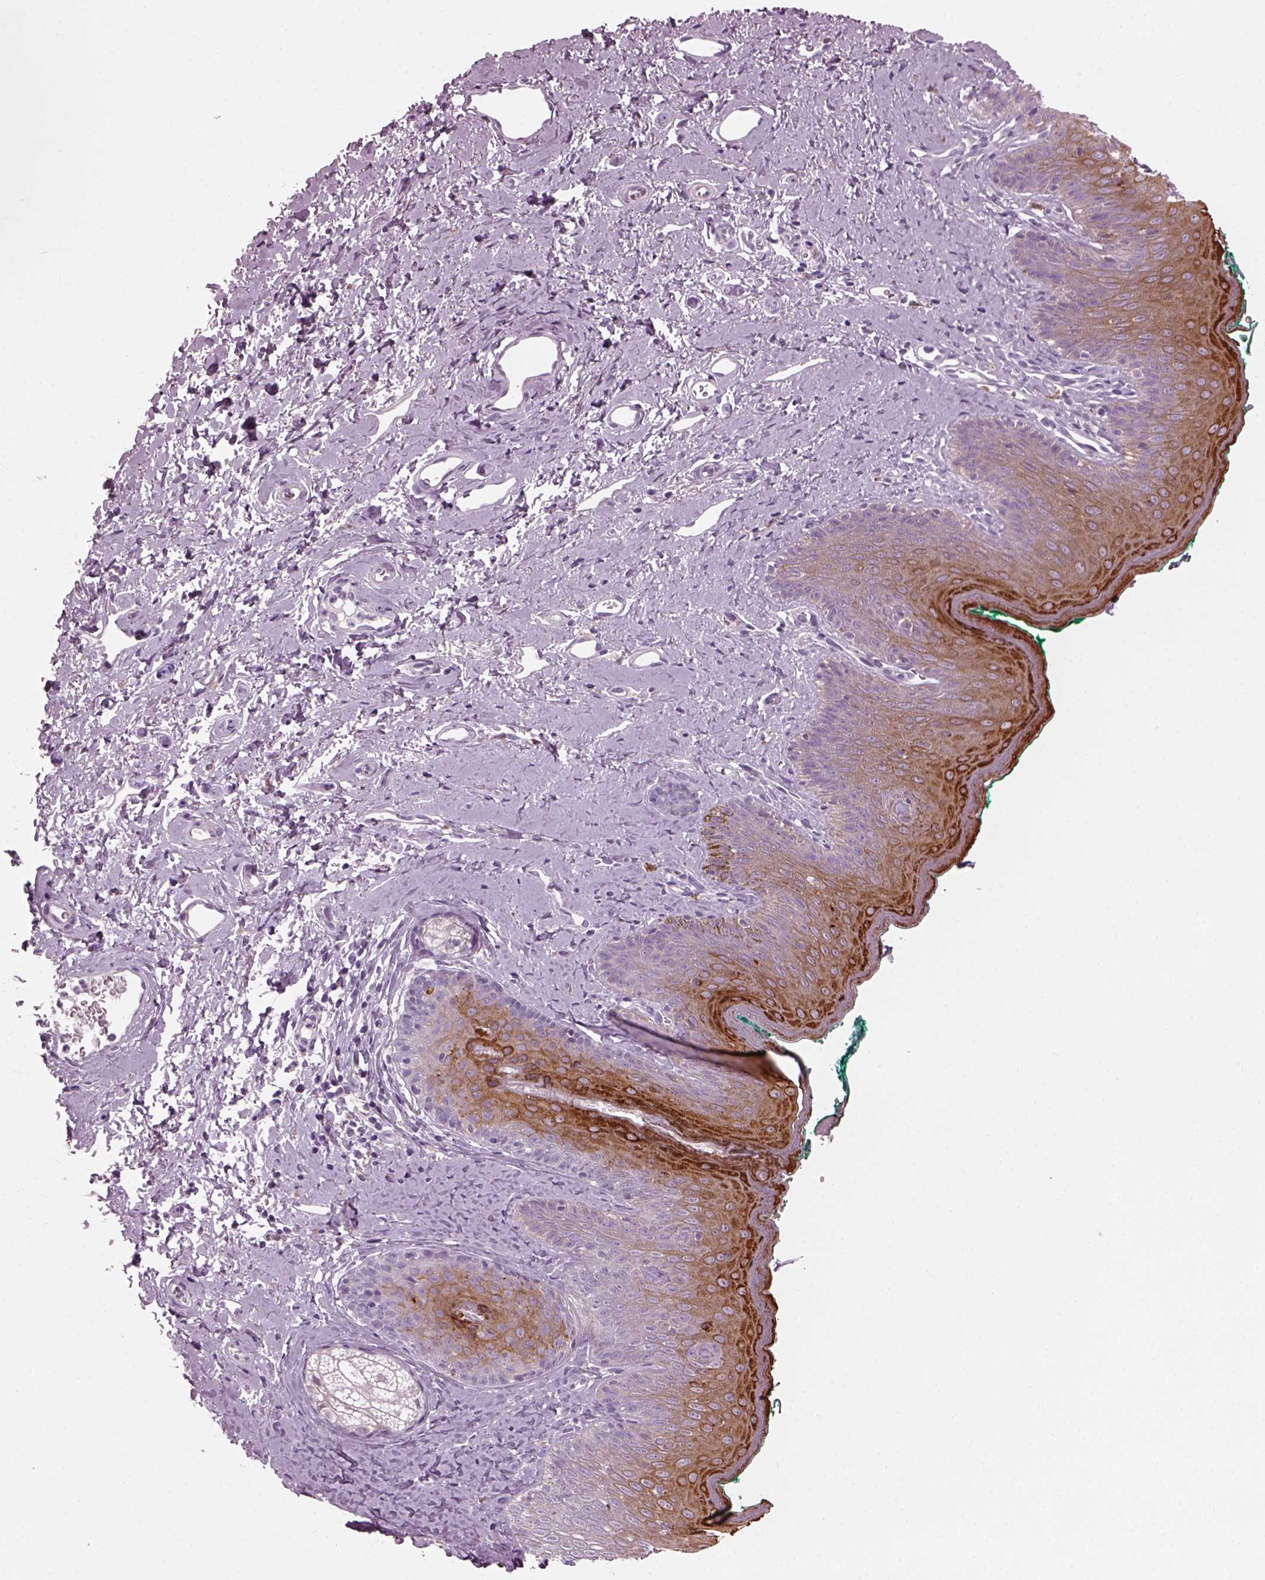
{"staining": {"intensity": "moderate", "quantity": ">75%", "location": "cytoplasmic/membranous"}, "tissue": "skin", "cell_type": "Epidermal cells", "image_type": "normal", "snomed": [{"axis": "morphology", "description": "Normal tissue, NOS"}, {"axis": "topography", "description": "Vulva"}], "caption": "Protein analysis of unremarkable skin exhibits moderate cytoplasmic/membranous expression in approximately >75% of epidermal cells. The staining was performed using DAB to visualize the protein expression in brown, while the nuclei were stained in blue with hematoxylin (Magnification: 20x).", "gene": "PRR9", "patient": {"sex": "female", "age": 66}}